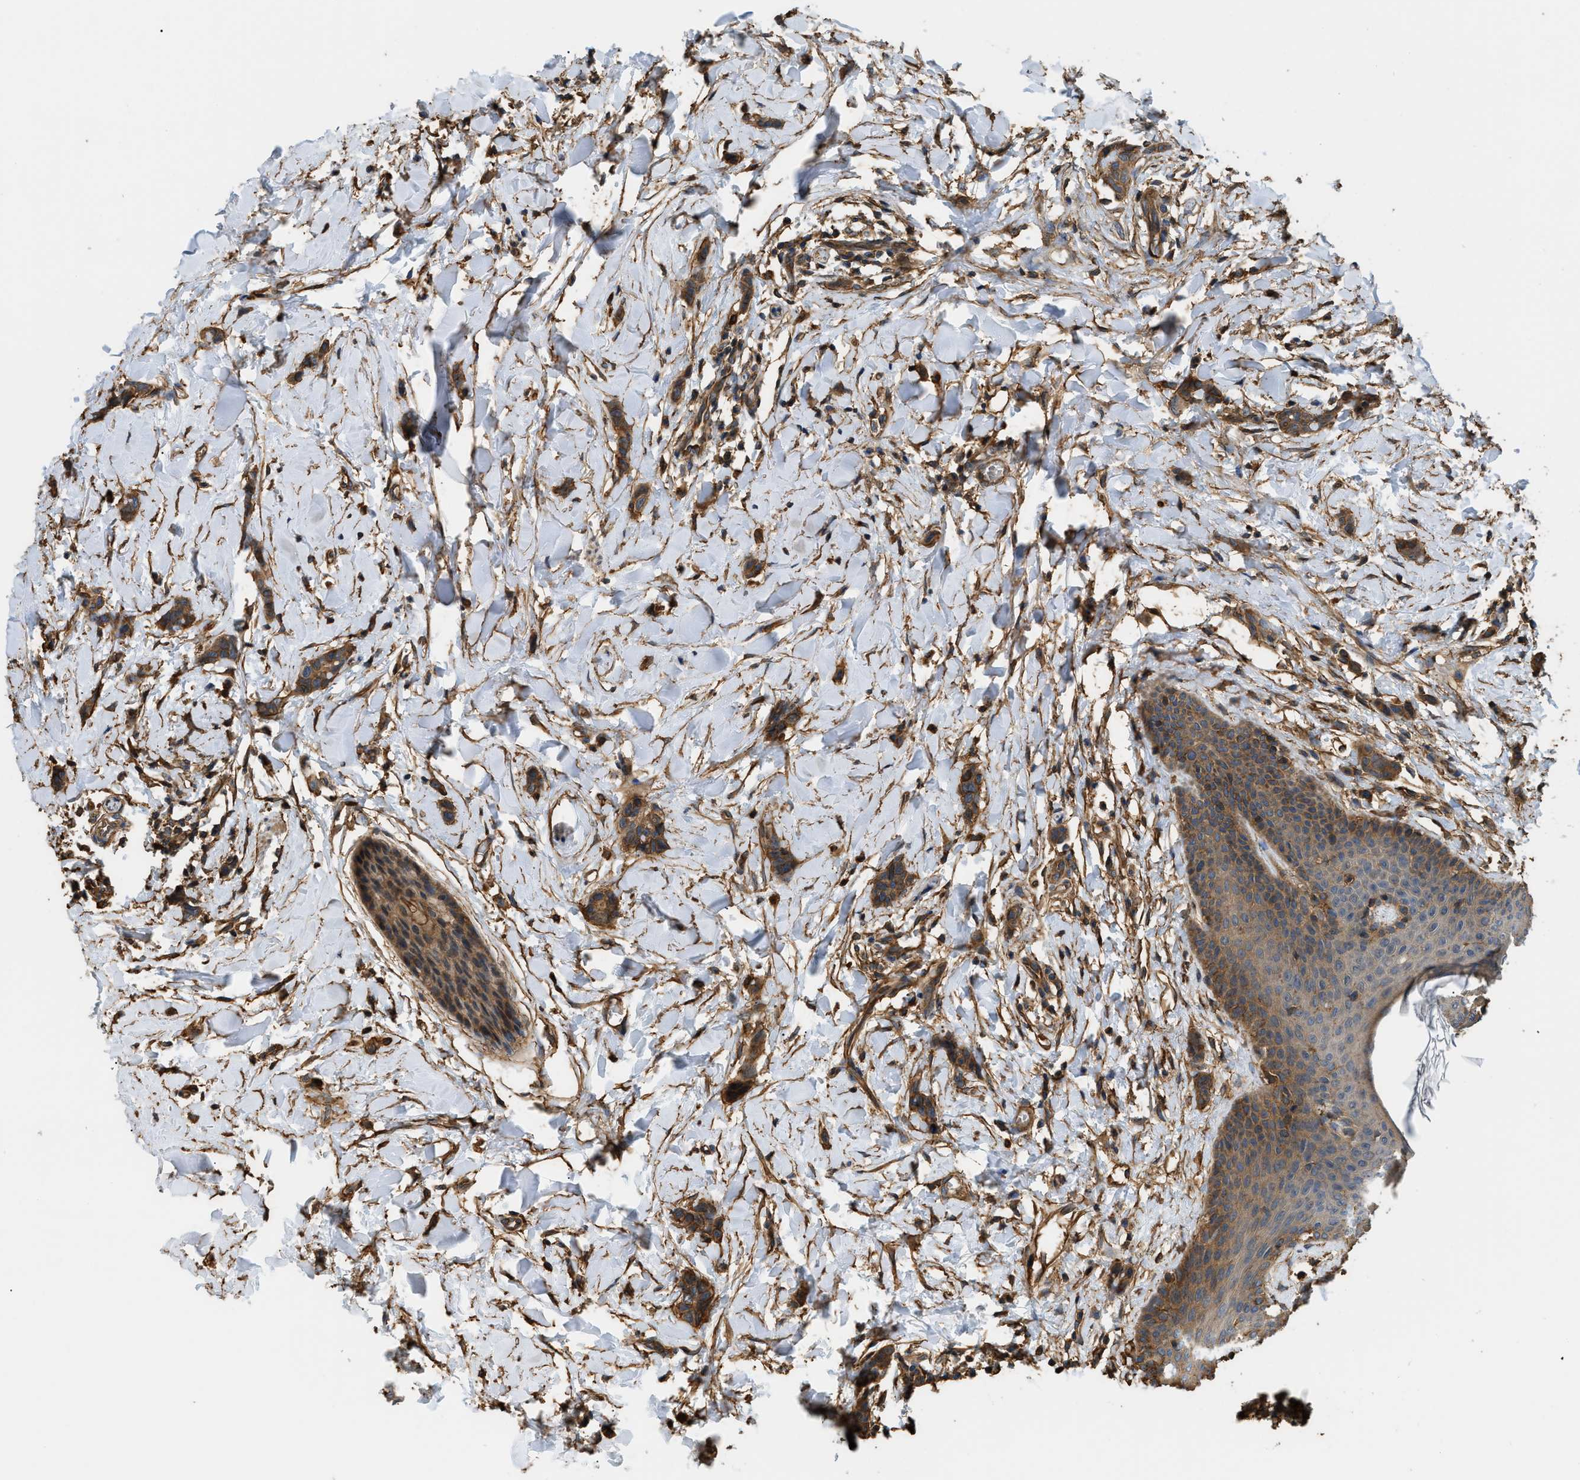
{"staining": {"intensity": "strong", "quantity": ">75%", "location": "cytoplasmic/membranous"}, "tissue": "breast cancer", "cell_type": "Tumor cells", "image_type": "cancer", "snomed": [{"axis": "morphology", "description": "Lobular carcinoma"}, {"axis": "topography", "description": "Skin"}, {"axis": "topography", "description": "Breast"}], "caption": "Breast lobular carcinoma tissue exhibits strong cytoplasmic/membranous expression in approximately >75% of tumor cells, visualized by immunohistochemistry.", "gene": "DDHD2", "patient": {"sex": "female", "age": 46}}